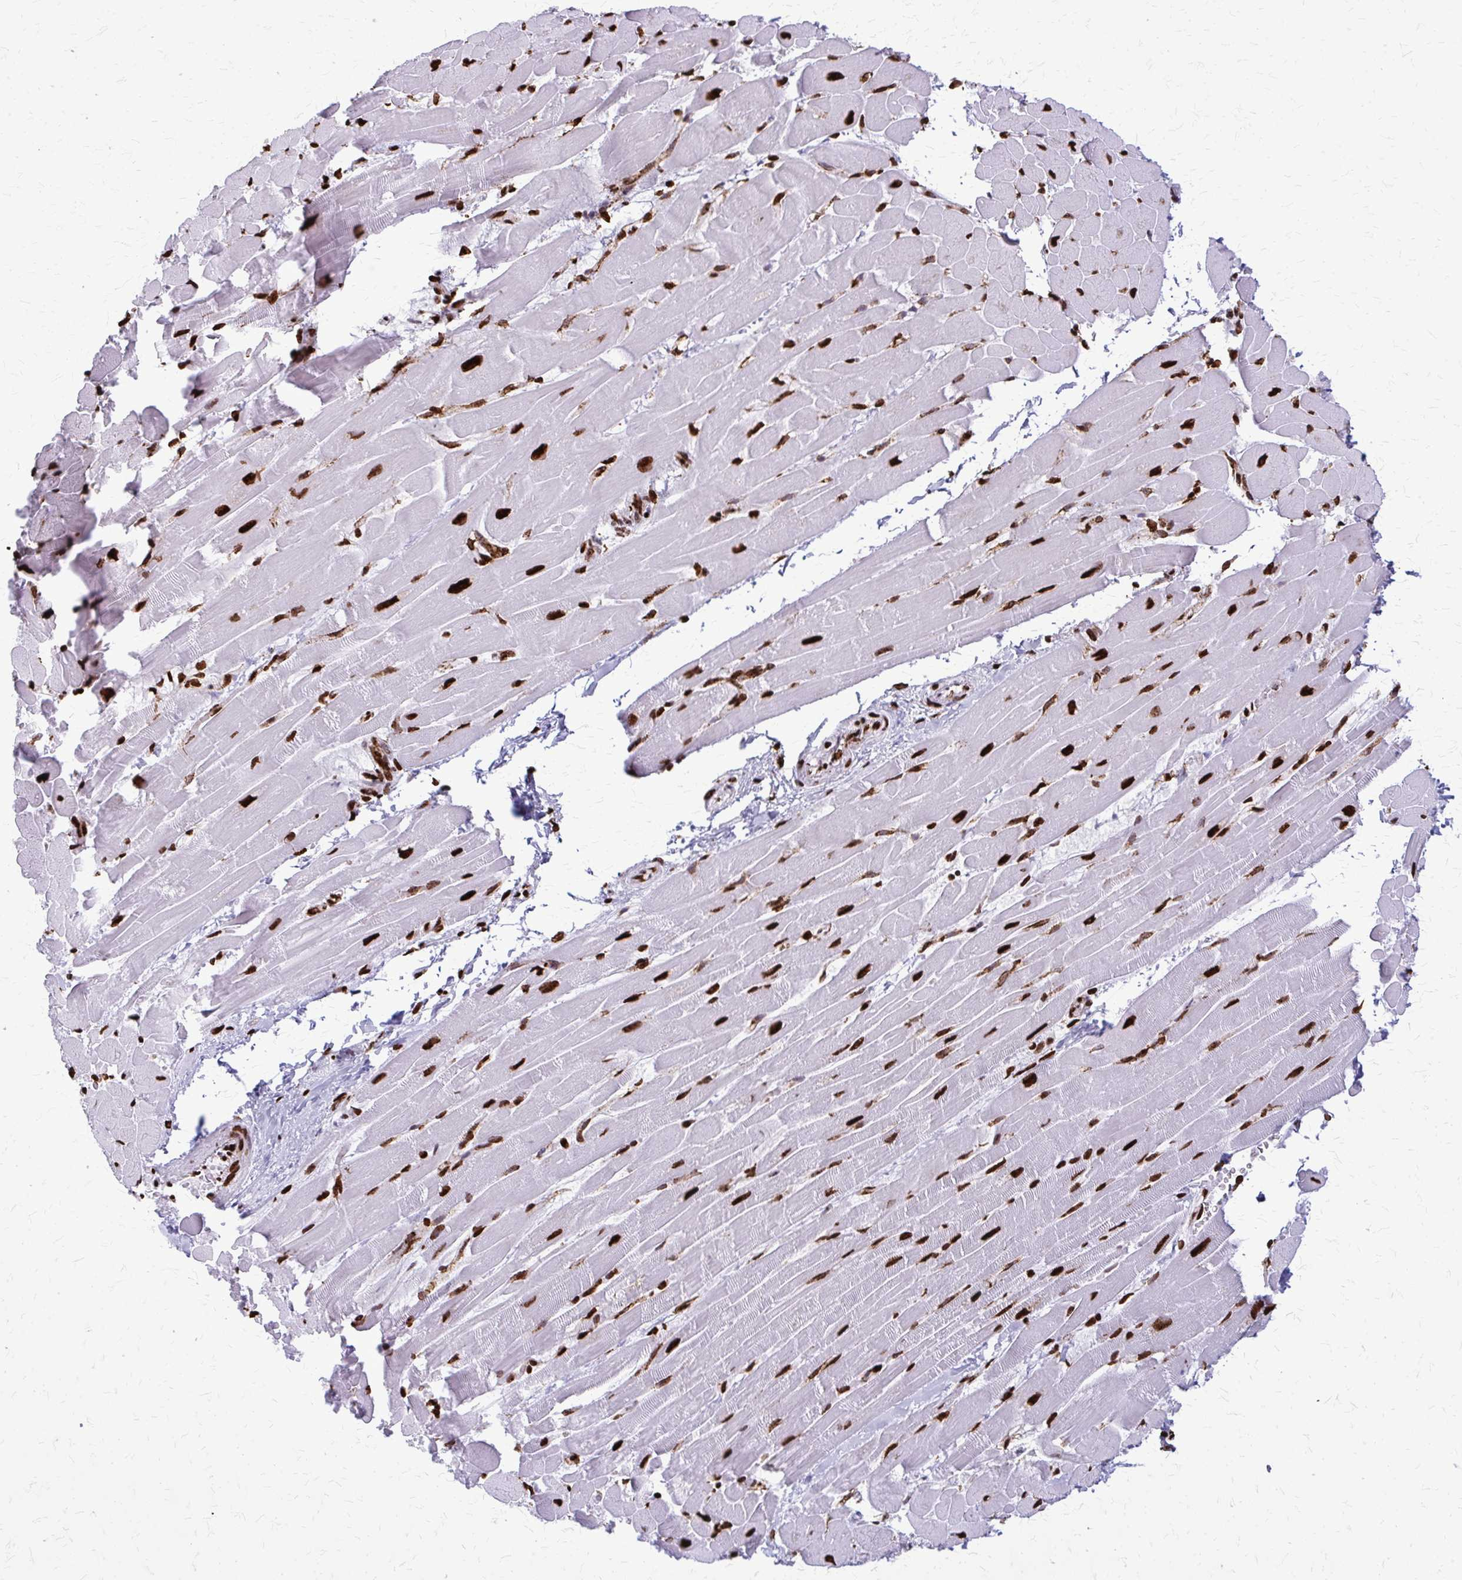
{"staining": {"intensity": "strong", "quantity": ">75%", "location": "nuclear"}, "tissue": "heart muscle", "cell_type": "Cardiomyocytes", "image_type": "normal", "snomed": [{"axis": "morphology", "description": "Normal tissue, NOS"}, {"axis": "topography", "description": "Heart"}], "caption": "Human heart muscle stained with a brown dye demonstrates strong nuclear positive staining in about >75% of cardiomyocytes.", "gene": "SFPQ", "patient": {"sex": "male", "age": 37}}